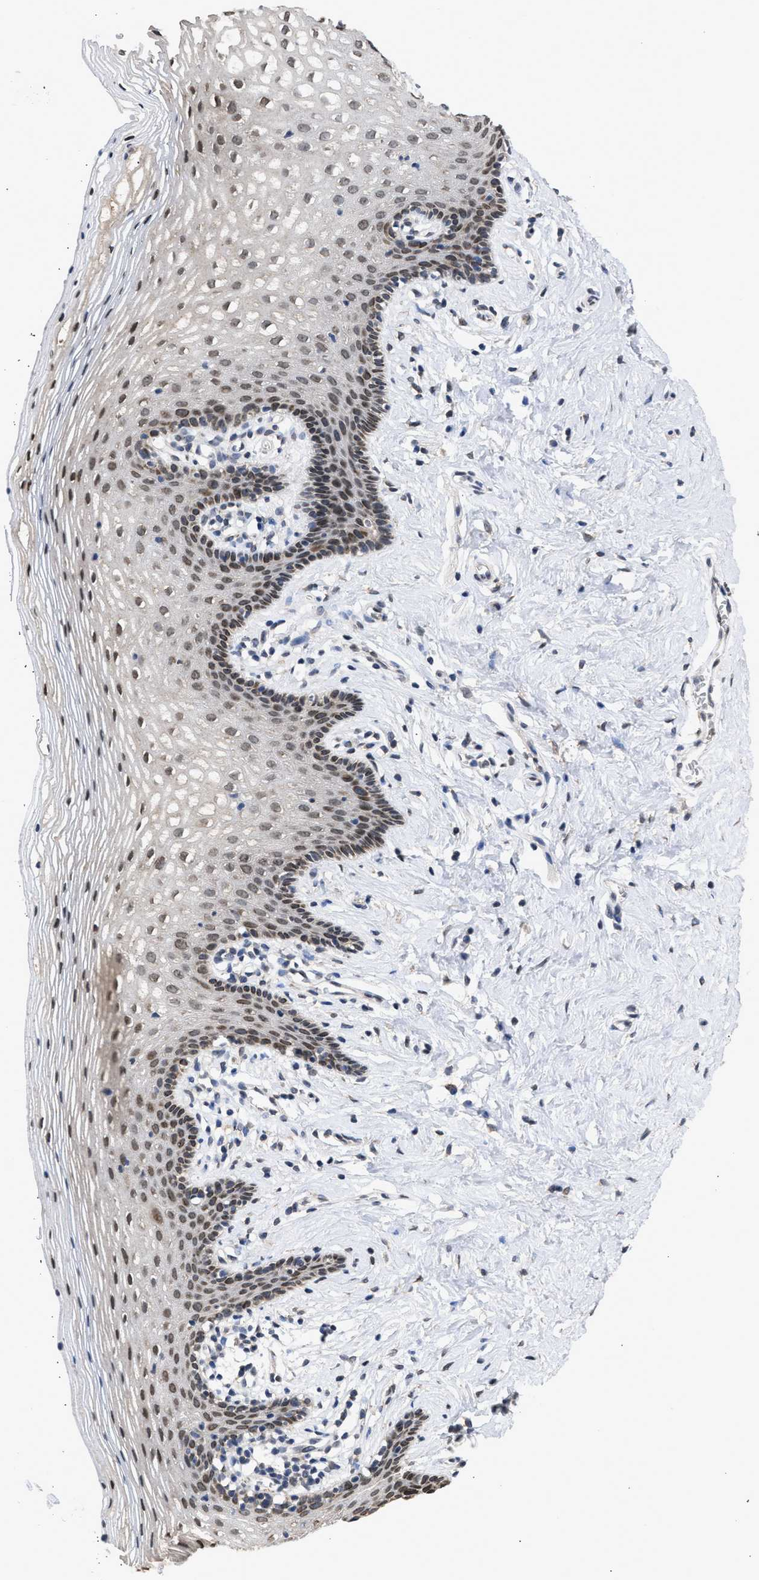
{"staining": {"intensity": "weak", "quantity": ">75%", "location": "nuclear"}, "tissue": "vagina", "cell_type": "Squamous epithelial cells", "image_type": "normal", "snomed": [{"axis": "morphology", "description": "Normal tissue, NOS"}, {"axis": "topography", "description": "Vagina"}], "caption": "The image displays a brown stain indicating the presence of a protein in the nuclear of squamous epithelial cells in vagina. The staining was performed using DAB (3,3'-diaminobenzidine), with brown indicating positive protein expression. Nuclei are stained blue with hematoxylin.", "gene": "NUP35", "patient": {"sex": "female", "age": 32}}